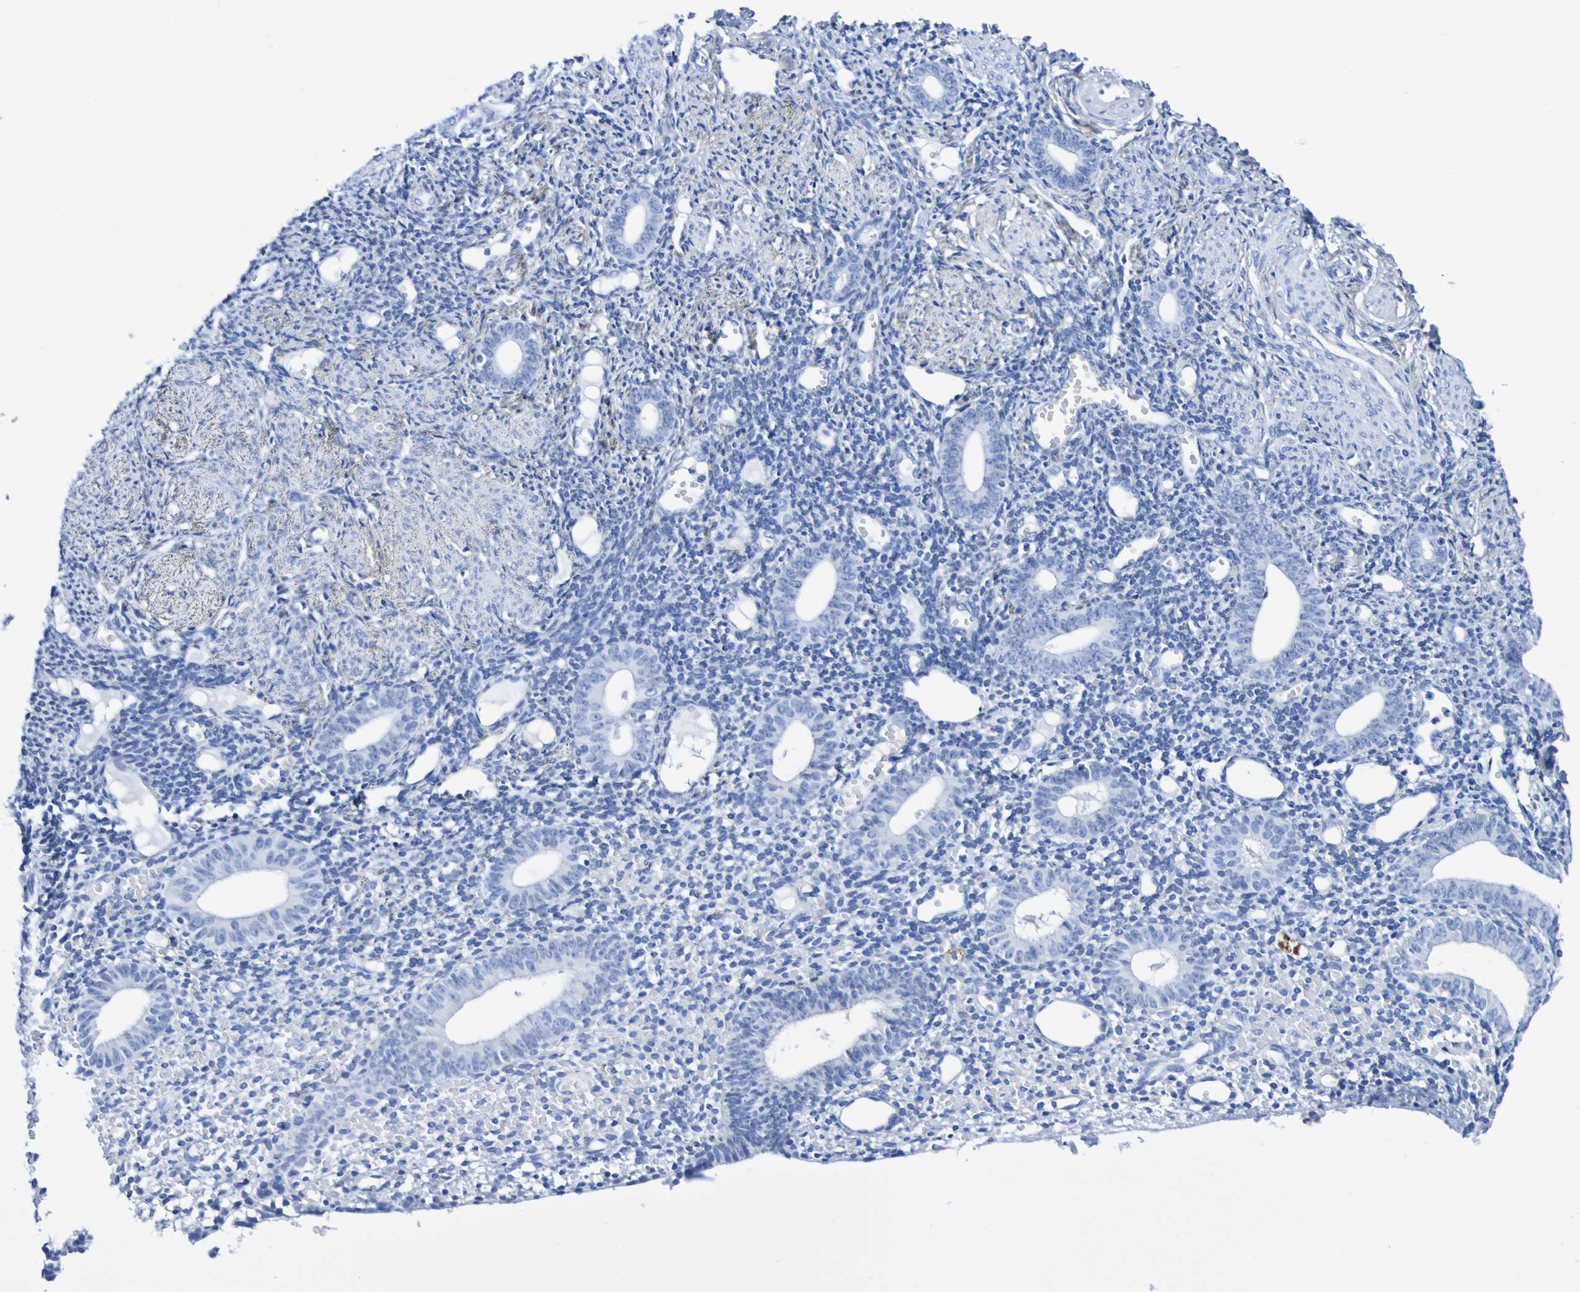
{"staining": {"intensity": "negative", "quantity": "none", "location": "none"}, "tissue": "endometrium", "cell_type": "Cells in endometrial stroma", "image_type": "normal", "snomed": [{"axis": "morphology", "description": "Normal tissue, NOS"}, {"axis": "topography", "description": "Endometrium"}], "caption": "Cells in endometrial stroma show no significant positivity in normal endometrium. (DAB IHC visualized using brightfield microscopy, high magnification).", "gene": "DPEP1", "patient": {"sex": "female", "age": 50}}